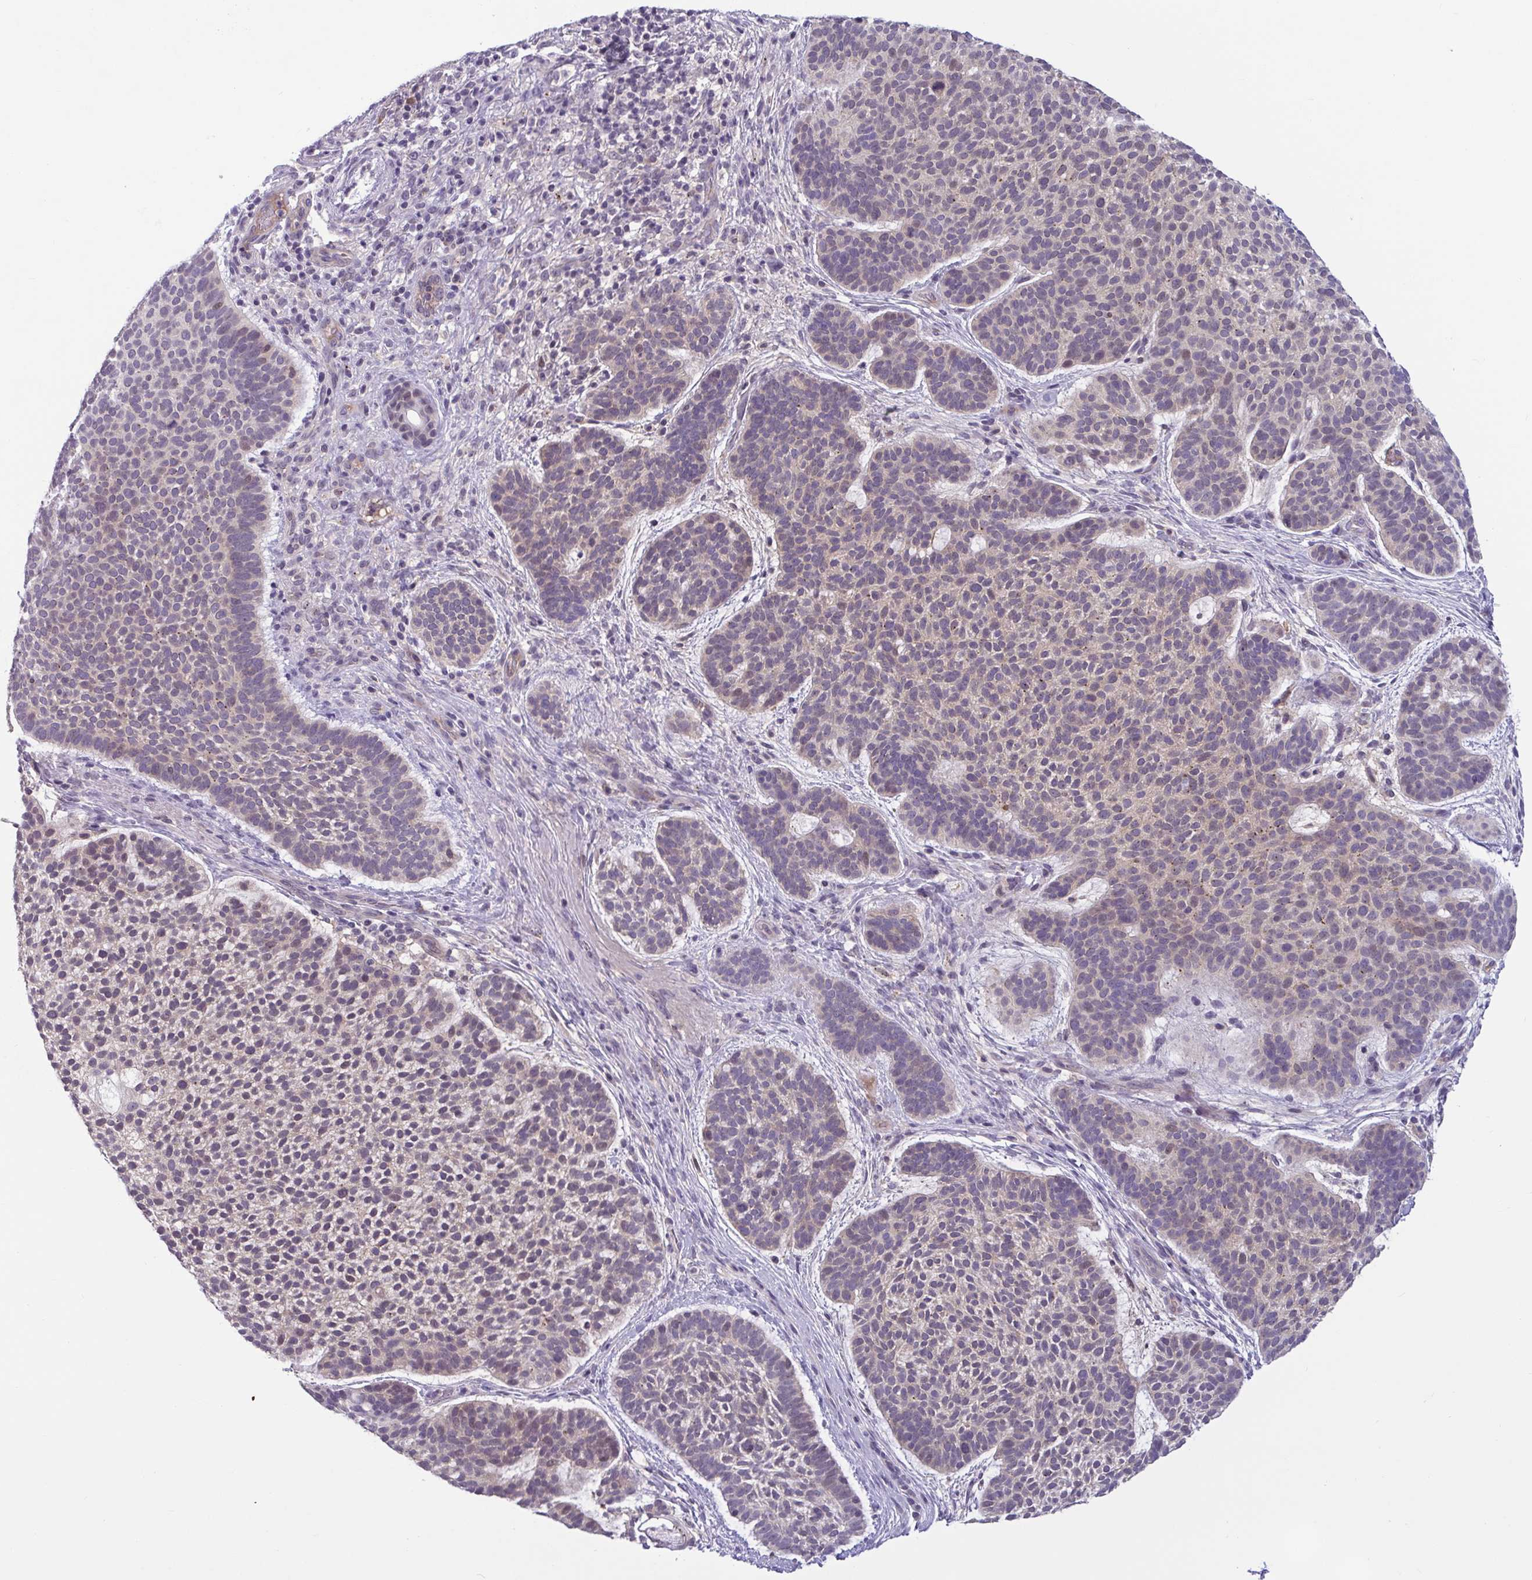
{"staining": {"intensity": "weak", "quantity": "<25%", "location": "cytoplasmic/membranous"}, "tissue": "skin cancer", "cell_type": "Tumor cells", "image_type": "cancer", "snomed": [{"axis": "morphology", "description": "Basal cell carcinoma"}, {"axis": "topography", "description": "Skin"}, {"axis": "topography", "description": "Skin of face"}], "caption": "An immunohistochemistry (IHC) micrograph of skin basal cell carcinoma is shown. There is no staining in tumor cells of skin basal cell carcinoma. (DAB immunohistochemistry visualized using brightfield microscopy, high magnification).", "gene": "TTC7B", "patient": {"sex": "male", "age": 73}}